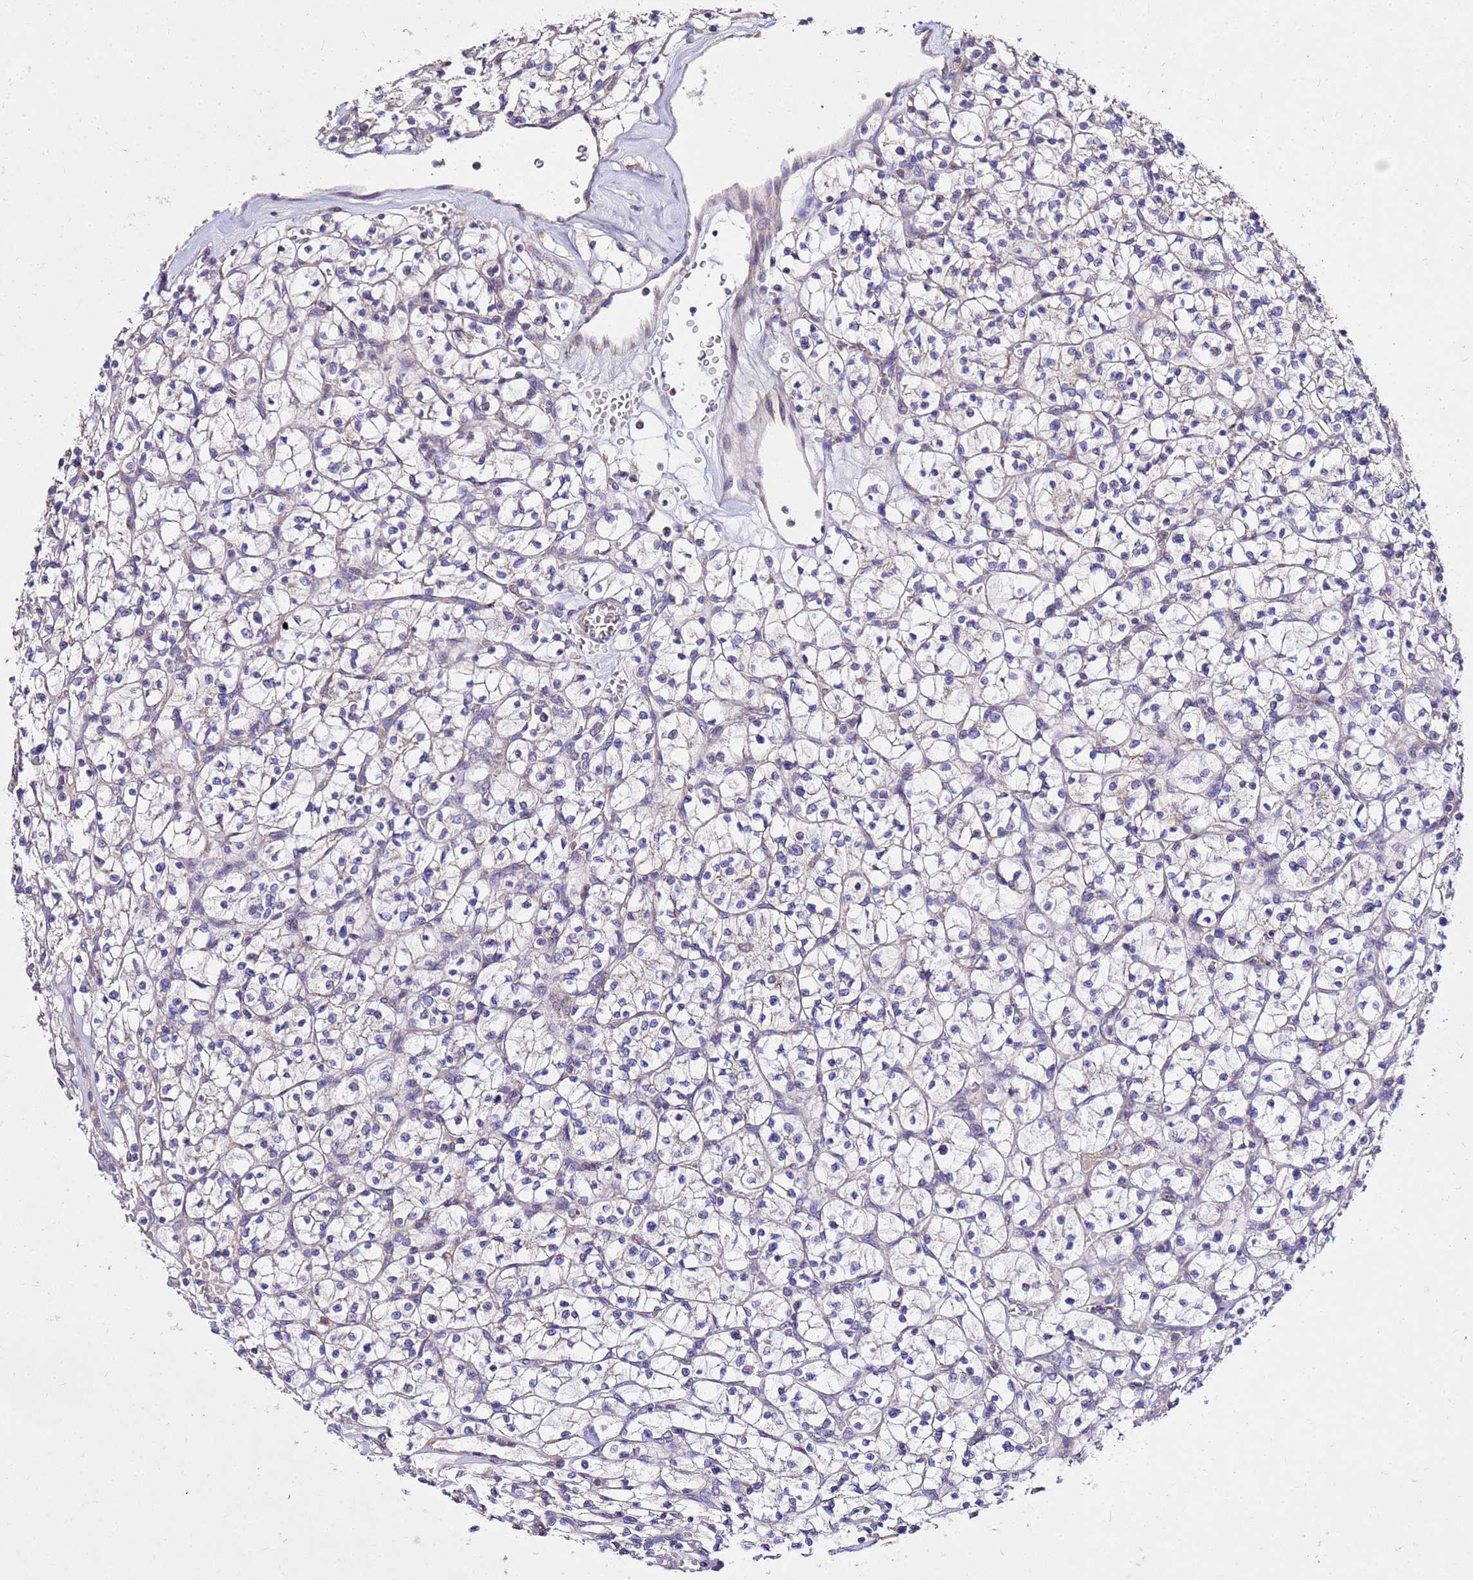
{"staining": {"intensity": "negative", "quantity": "none", "location": "none"}, "tissue": "renal cancer", "cell_type": "Tumor cells", "image_type": "cancer", "snomed": [{"axis": "morphology", "description": "Adenocarcinoma, NOS"}, {"axis": "topography", "description": "Kidney"}], "caption": "IHC histopathology image of neoplastic tissue: human renal cancer (adenocarcinoma) stained with DAB (3,3'-diaminobenzidine) reveals no significant protein staining in tumor cells. (DAB (3,3'-diaminobenzidine) immunohistochemistry (IHC), high magnification).", "gene": "COX14", "patient": {"sex": "female", "age": 64}}